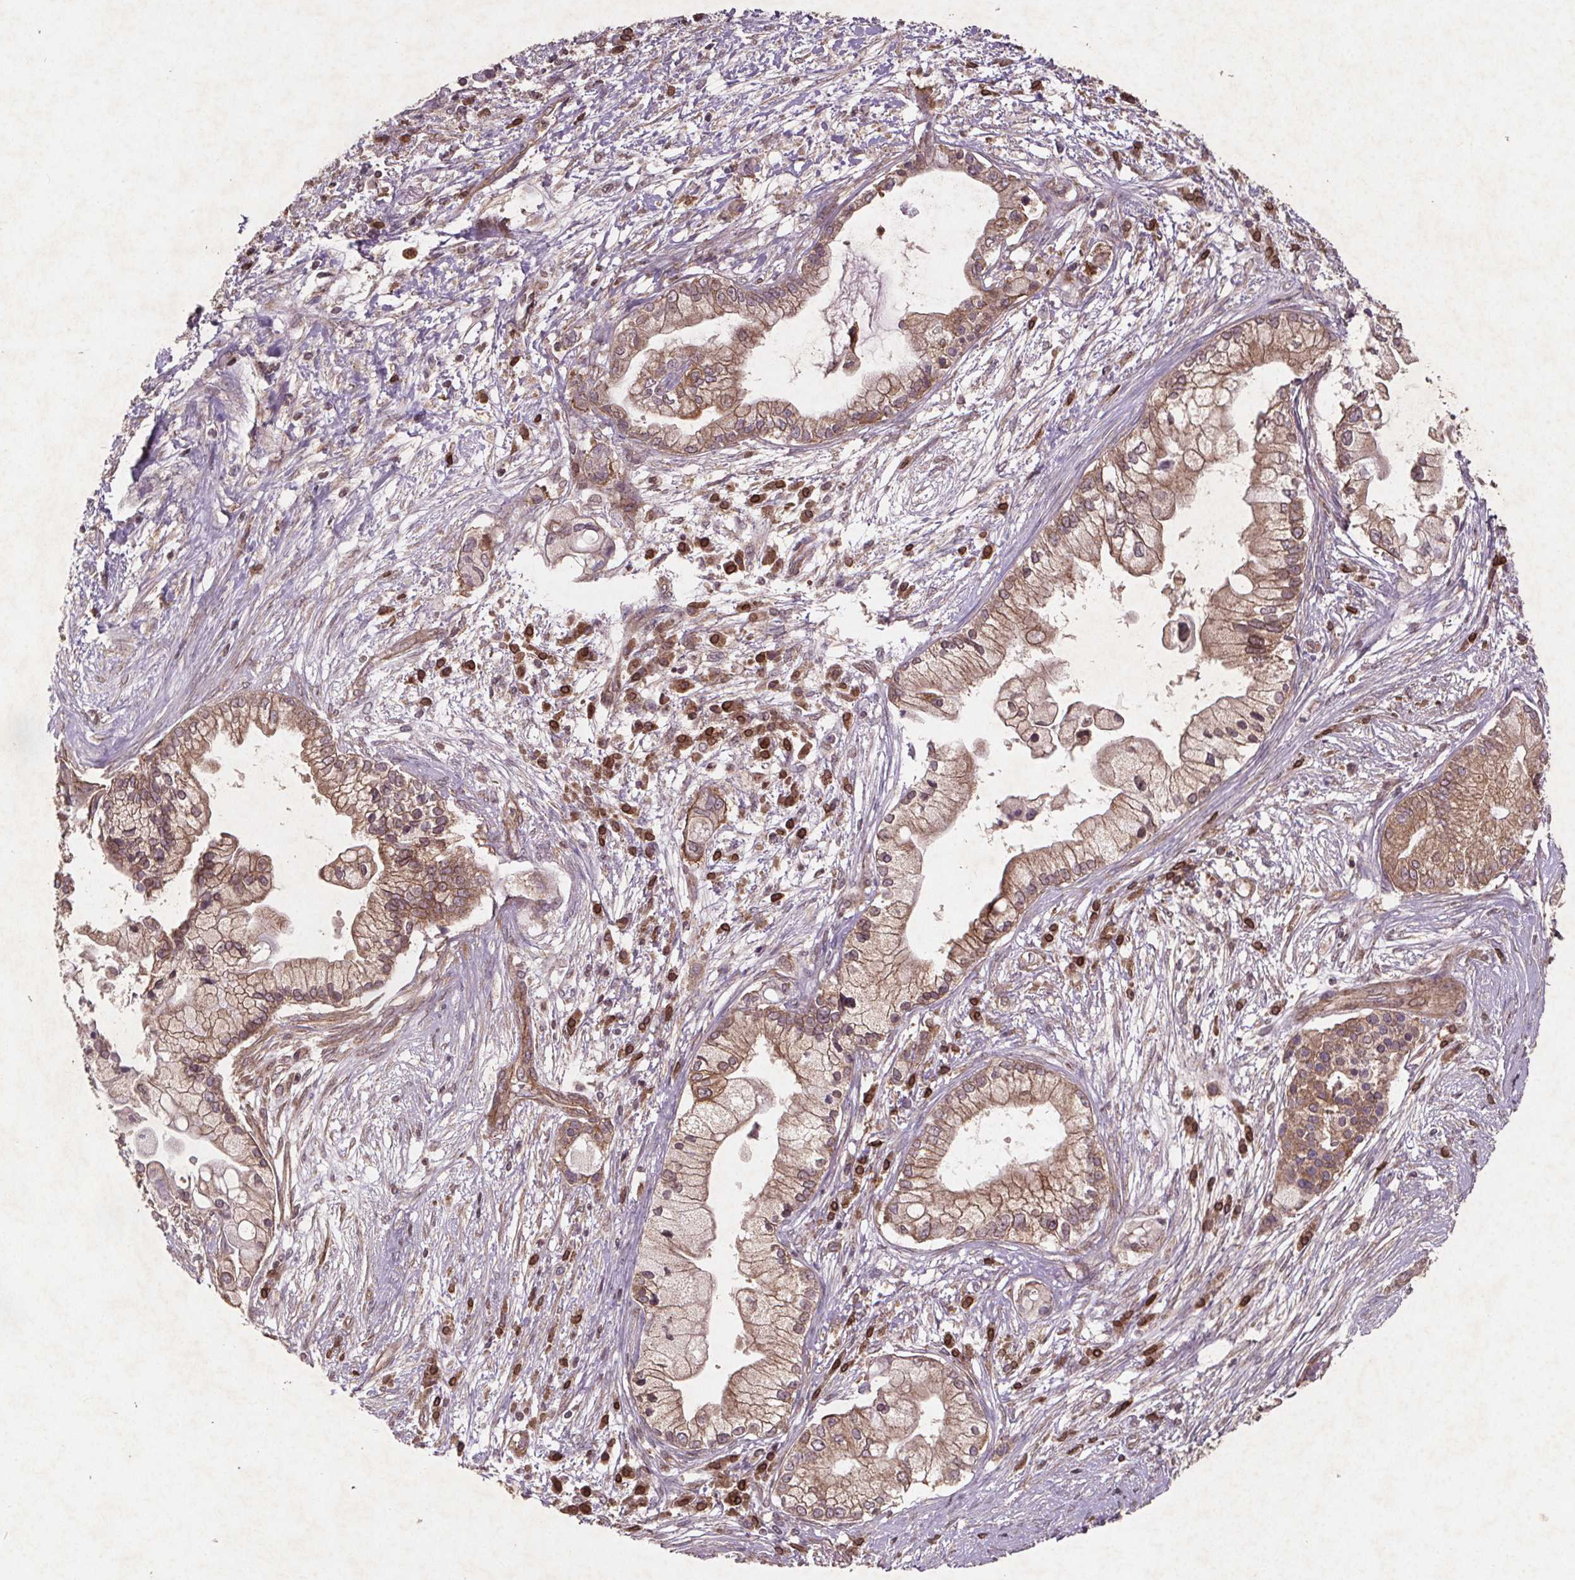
{"staining": {"intensity": "moderate", "quantity": "25%-75%", "location": "cytoplasmic/membranous"}, "tissue": "pancreatic cancer", "cell_type": "Tumor cells", "image_type": "cancer", "snomed": [{"axis": "morphology", "description": "Adenocarcinoma, NOS"}, {"axis": "topography", "description": "Pancreas"}], "caption": "DAB immunohistochemical staining of human adenocarcinoma (pancreatic) exhibits moderate cytoplasmic/membranous protein expression in approximately 25%-75% of tumor cells.", "gene": "STRN3", "patient": {"sex": "female", "age": 69}}